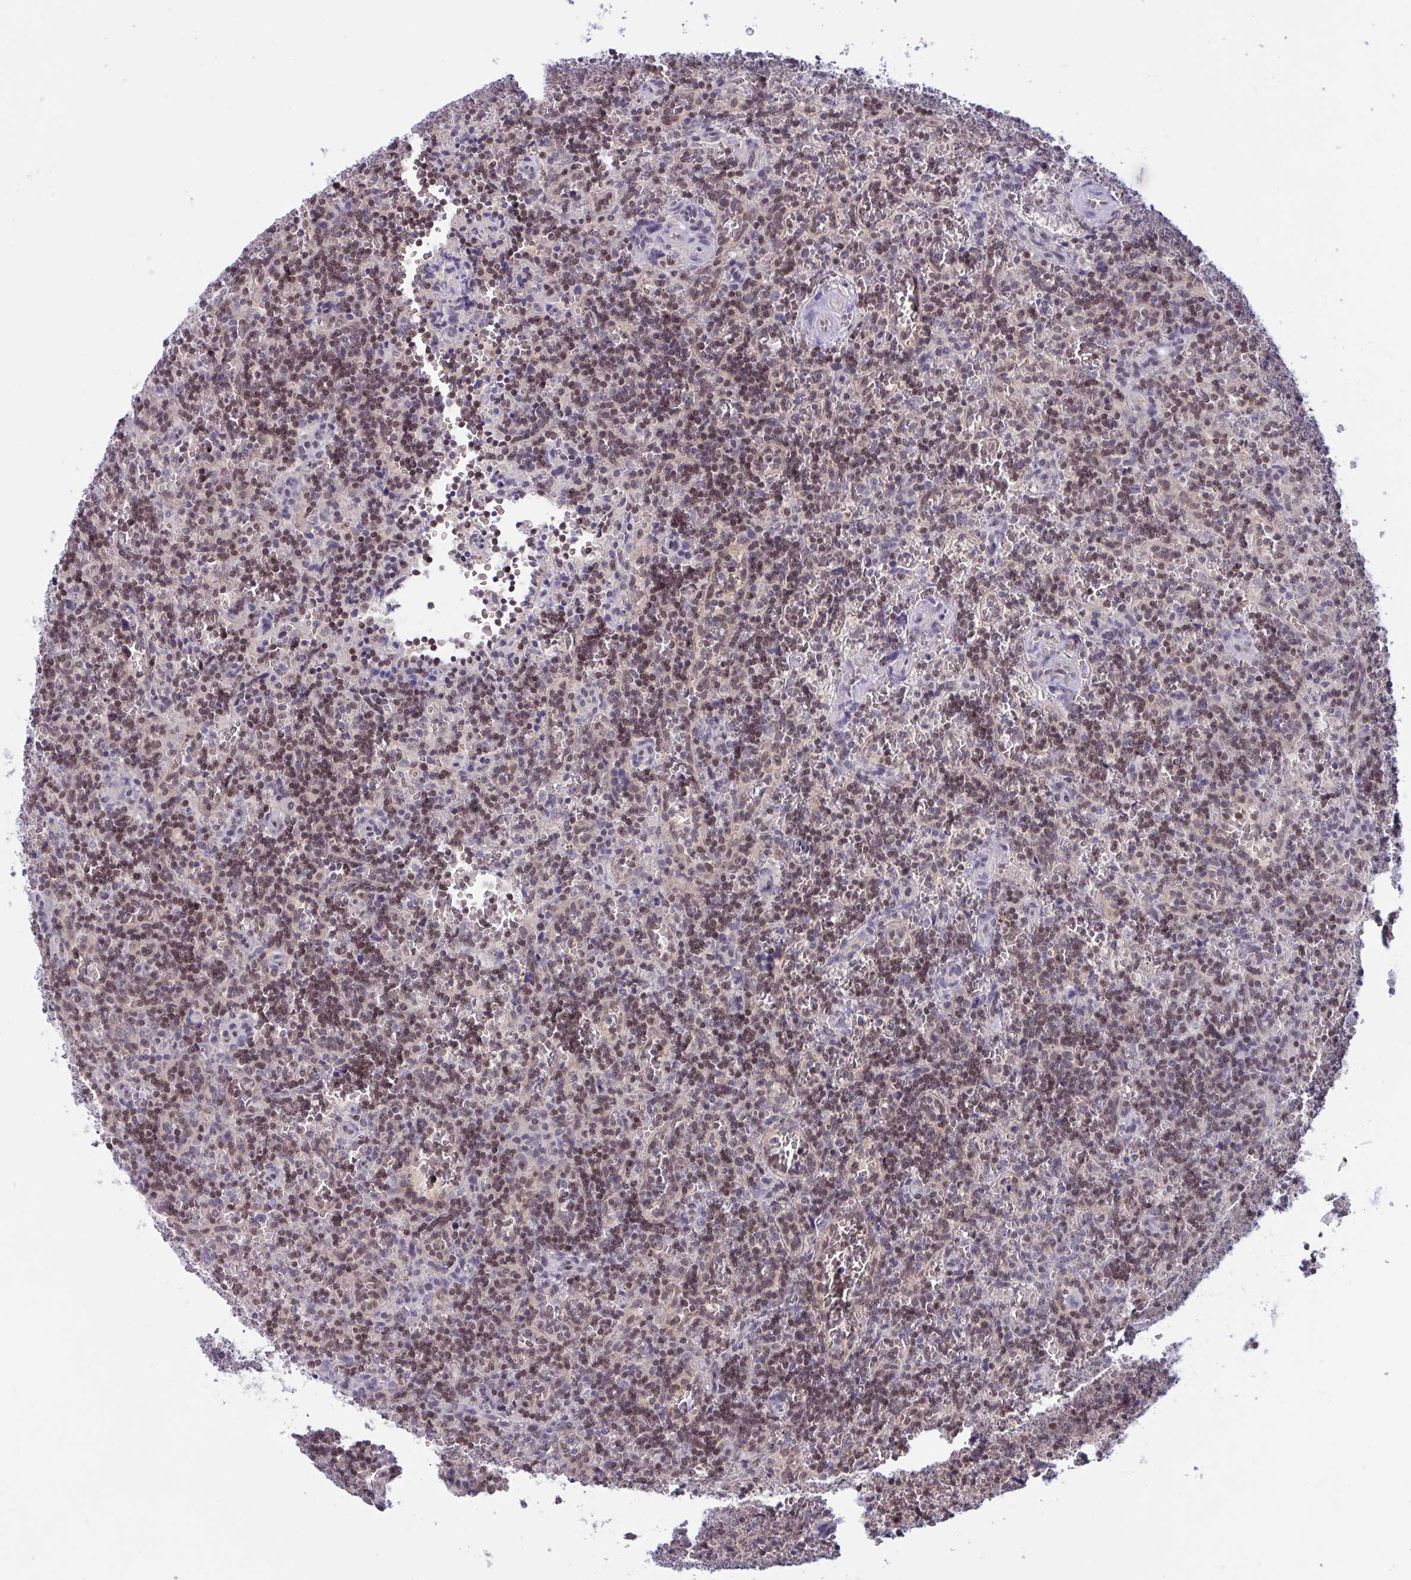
{"staining": {"intensity": "moderate", "quantity": "25%-75%", "location": "nuclear"}, "tissue": "lymphoma", "cell_type": "Tumor cells", "image_type": "cancer", "snomed": [{"axis": "morphology", "description": "Malignant lymphoma, non-Hodgkin's type, Low grade"}, {"axis": "topography", "description": "Spleen"}], "caption": "The micrograph shows a brown stain indicating the presence of a protein in the nuclear of tumor cells in low-grade malignant lymphoma, non-Hodgkin's type.", "gene": "TSN", "patient": {"sex": "male", "age": 73}}